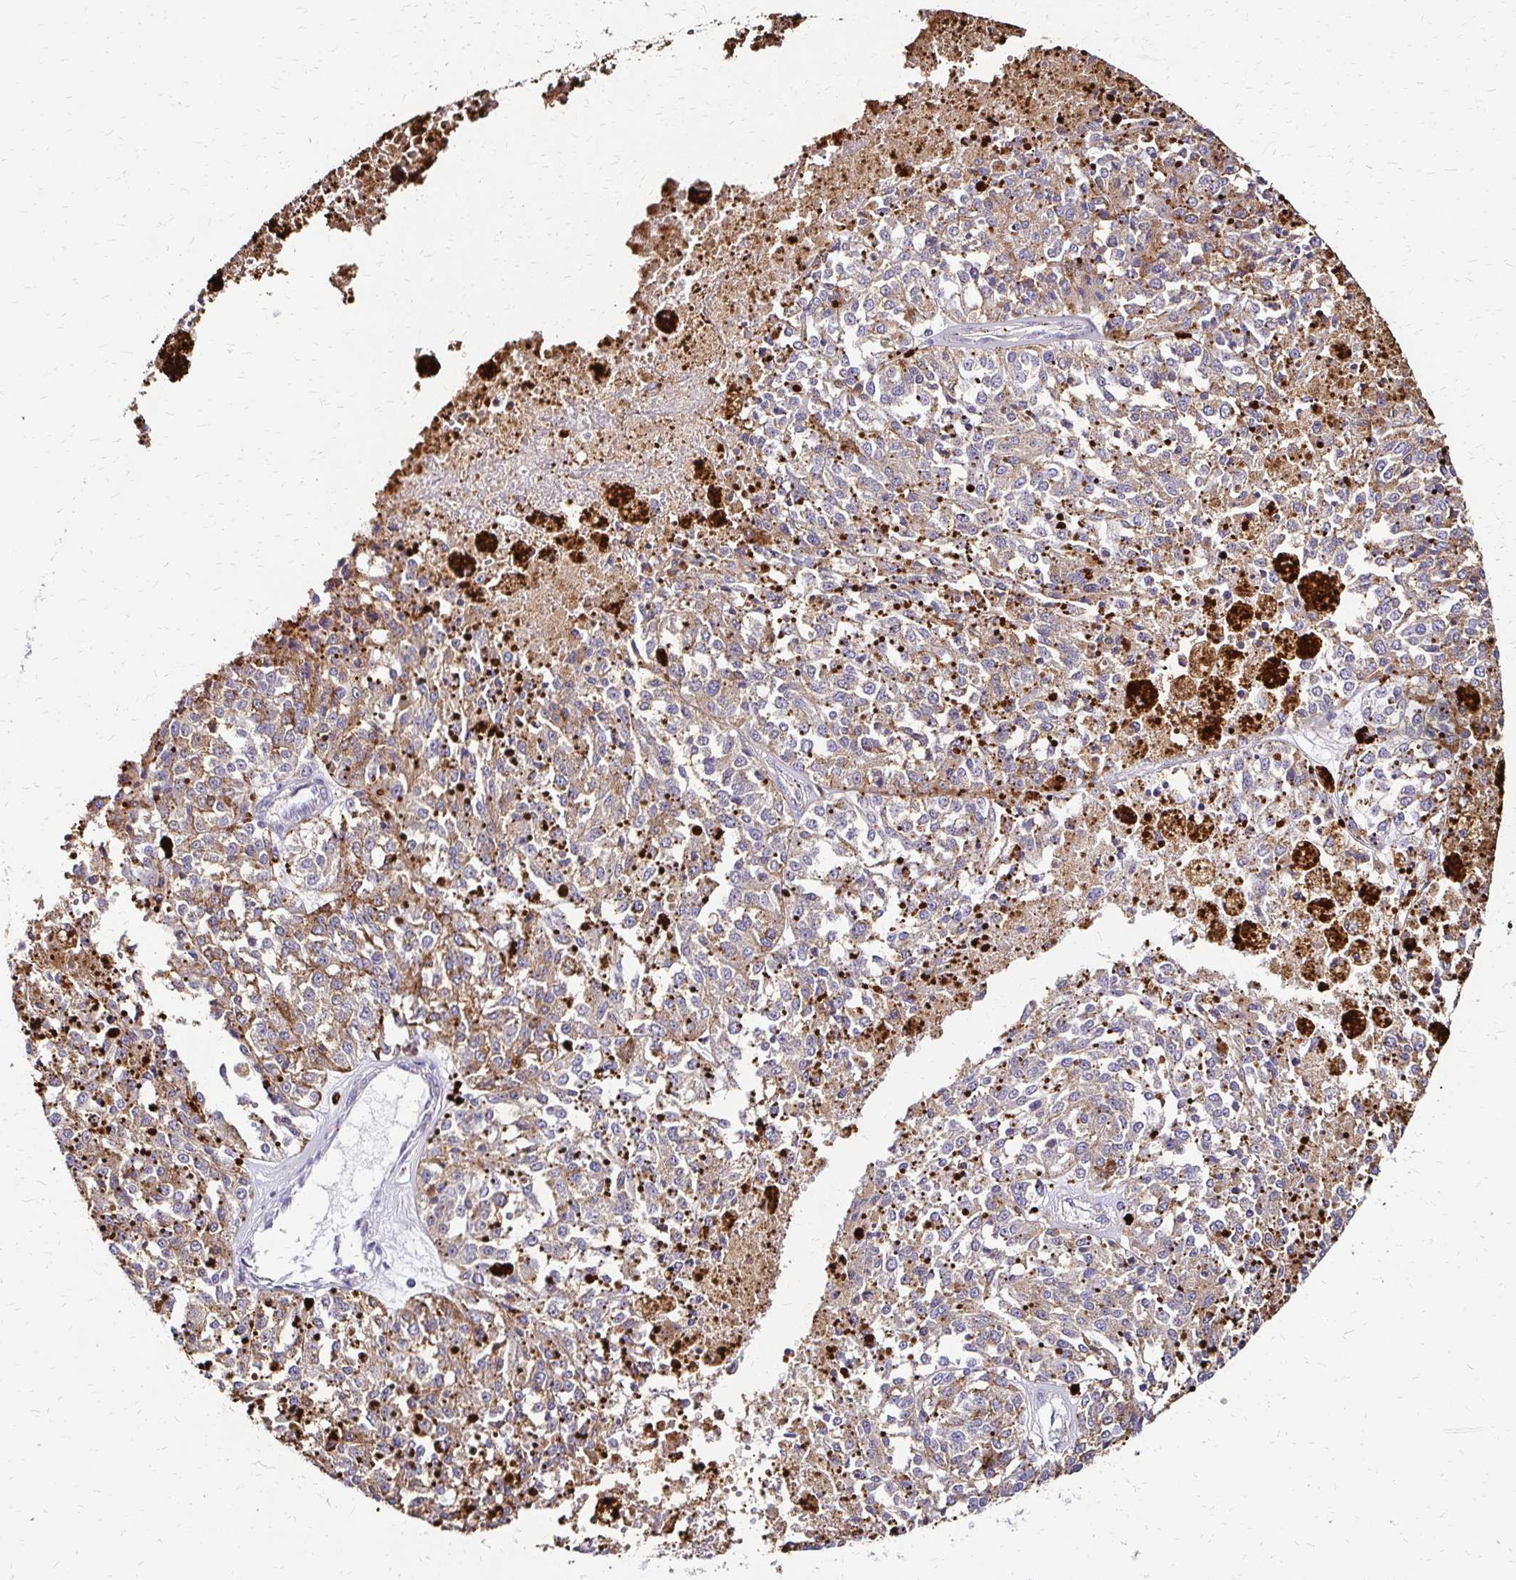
{"staining": {"intensity": "weak", "quantity": ">75%", "location": "cytoplasmic/membranous"}, "tissue": "melanoma", "cell_type": "Tumor cells", "image_type": "cancer", "snomed": [{"axis": "morphology", "description": "Malignant melanoma, Metastatic site"}, {"axis": "topography", "description": "Lymph node"}], "caption": "Tumor cells demonstrate low levels of weak cytoplasmic/membranous expression in approximately >75% of cells in human malignant melanoma (metastatic site).", "gene": "IDUA", "patient": {"sex": "female", "age": 64}}